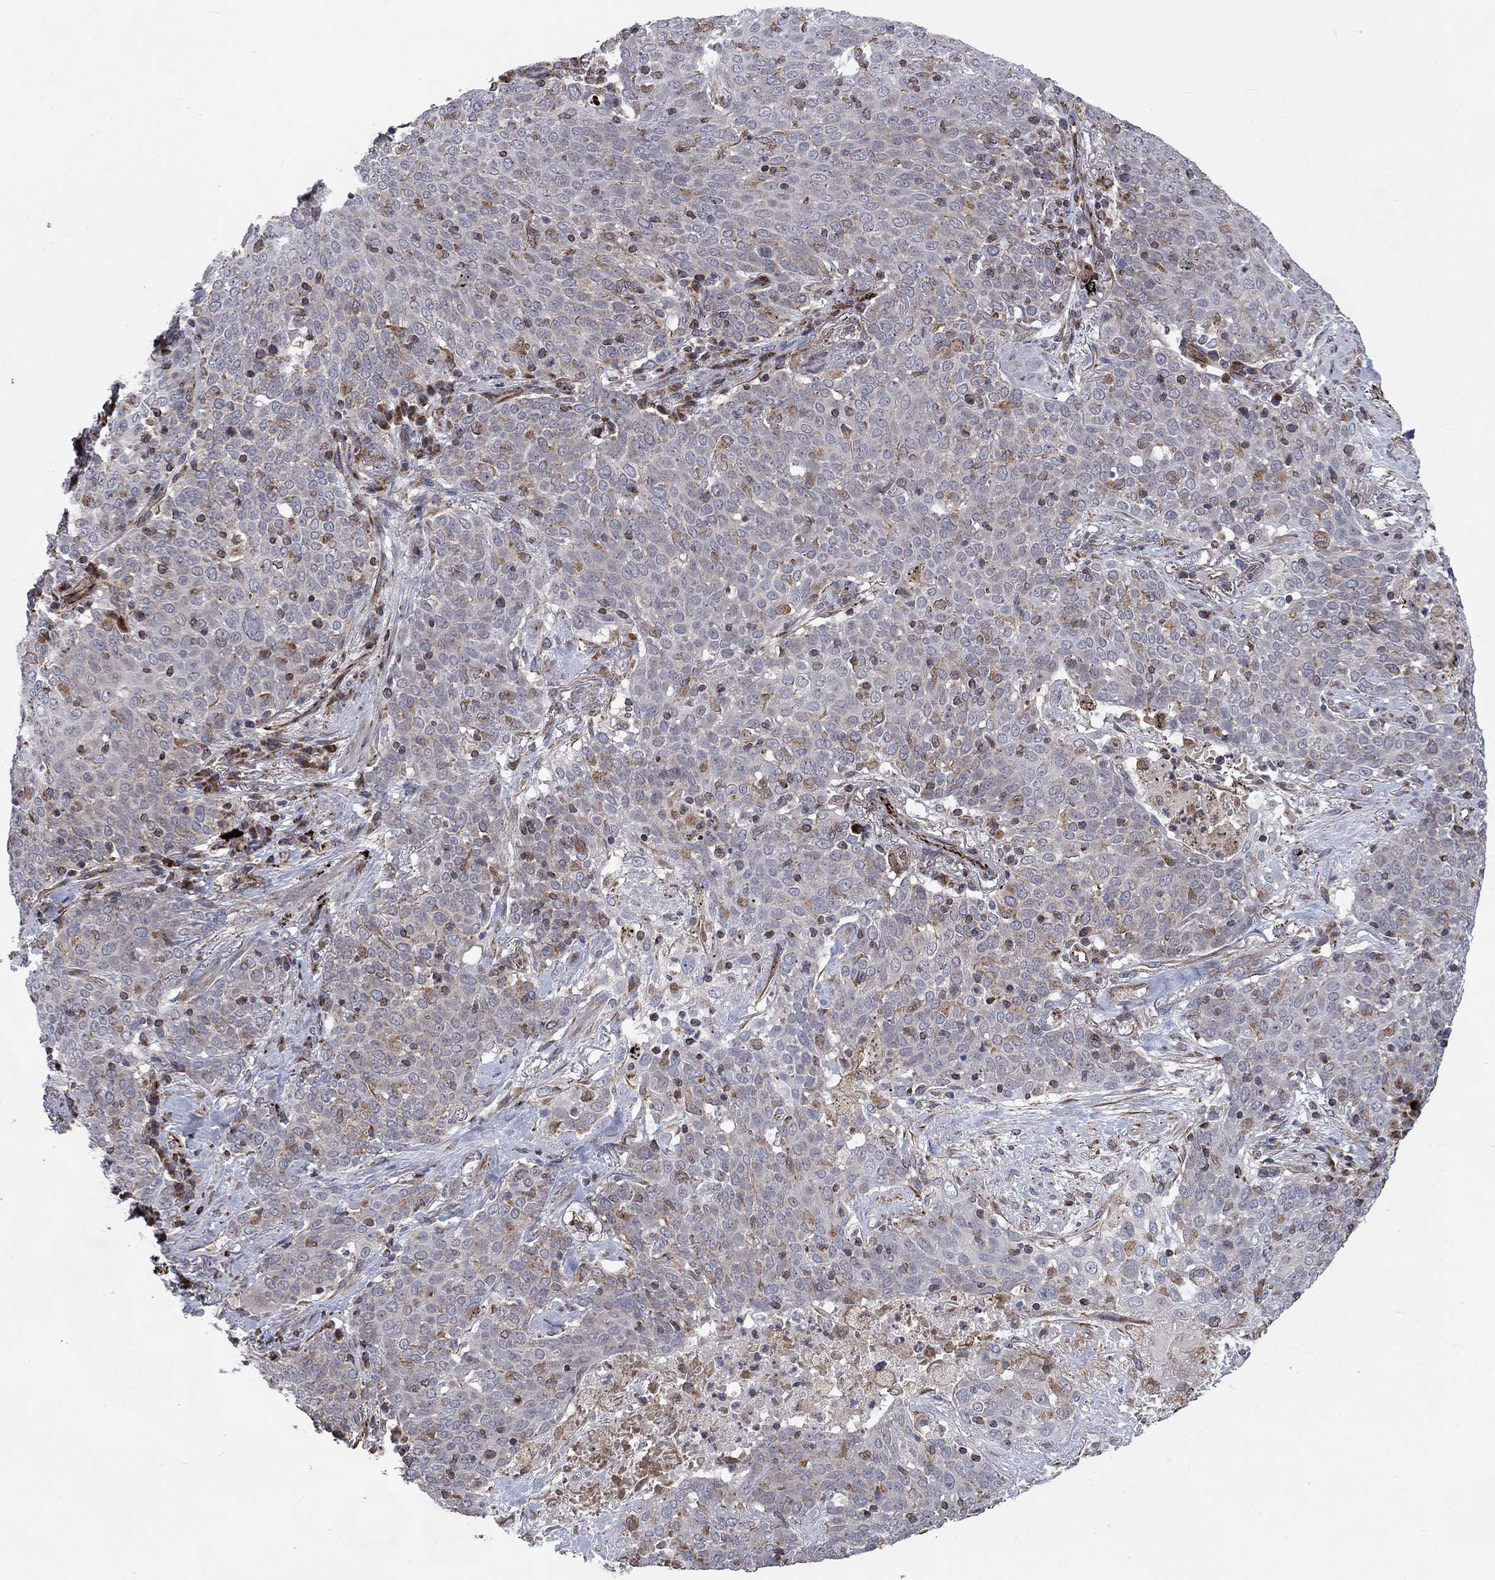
{"staining": {"intensity": "moderate", "quantity": "<25%", "location": "cytoplasmic/membranous"}, "tissue": "lung cancer", "cell_type": "Tumor cells", "image_type": "cancer", "snomed": [{"axis": "morphology", "description": "Squamous cell carcinoma, NOS"}, {"axis": "topography", "description": "Lung"}], "caption": "Immunohistochemistry (IHC) staining of lung cancer (squamous cell carcinoma), which exhibits low levels of moderate cytoplasmic/membranous staining in approximately <25% of tumor cells indicating moderate cytoplasmic/membranous protein positivity. The staining was performed using DAB (brown) for protein detection and nuclei were counterstained in hematoxylin (blue).", "gene": "NDUFC1", "patient": {"sex": "male", "age": 82}}